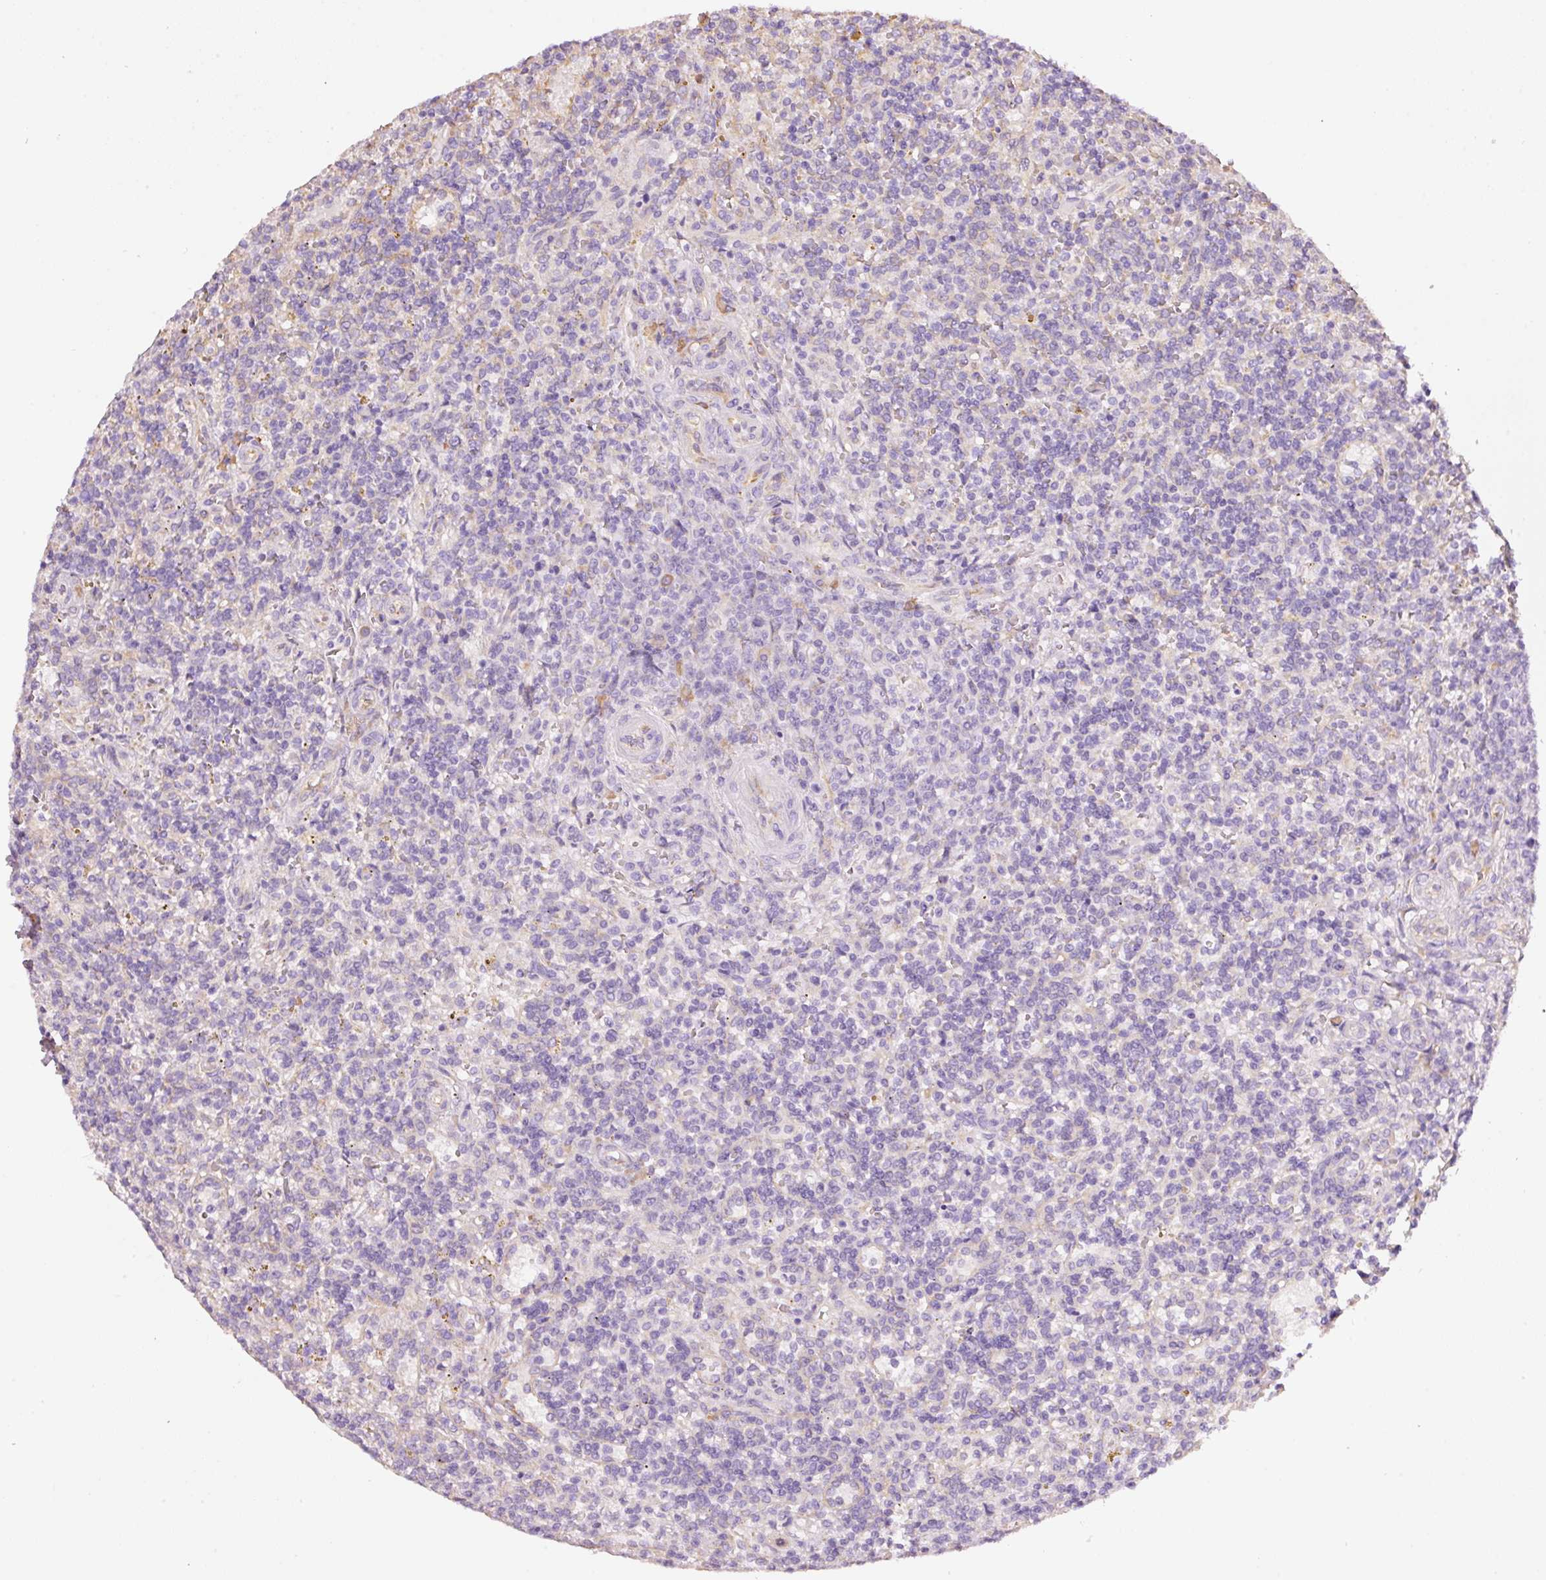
{"staining": {"intensity": "negative", "quantity": "none", "location": "none"}, "tissue": "lymphoma", "cell_type": "Tumor cells", "image_type": "cancer", "snomed": [{"axis": "morphology", "description": "Malignant lymphoma, non-Hodgkin's type, Low grade"}, {"axis": "topography", "description": "Spleen"}], "caption": "Tumor cells are negative for brown protein staining in malignant lymphoma, non-Hodgkin's type (low-grade).", "gene": "GCG", "patient": {"sex": "male", "age": 67}}